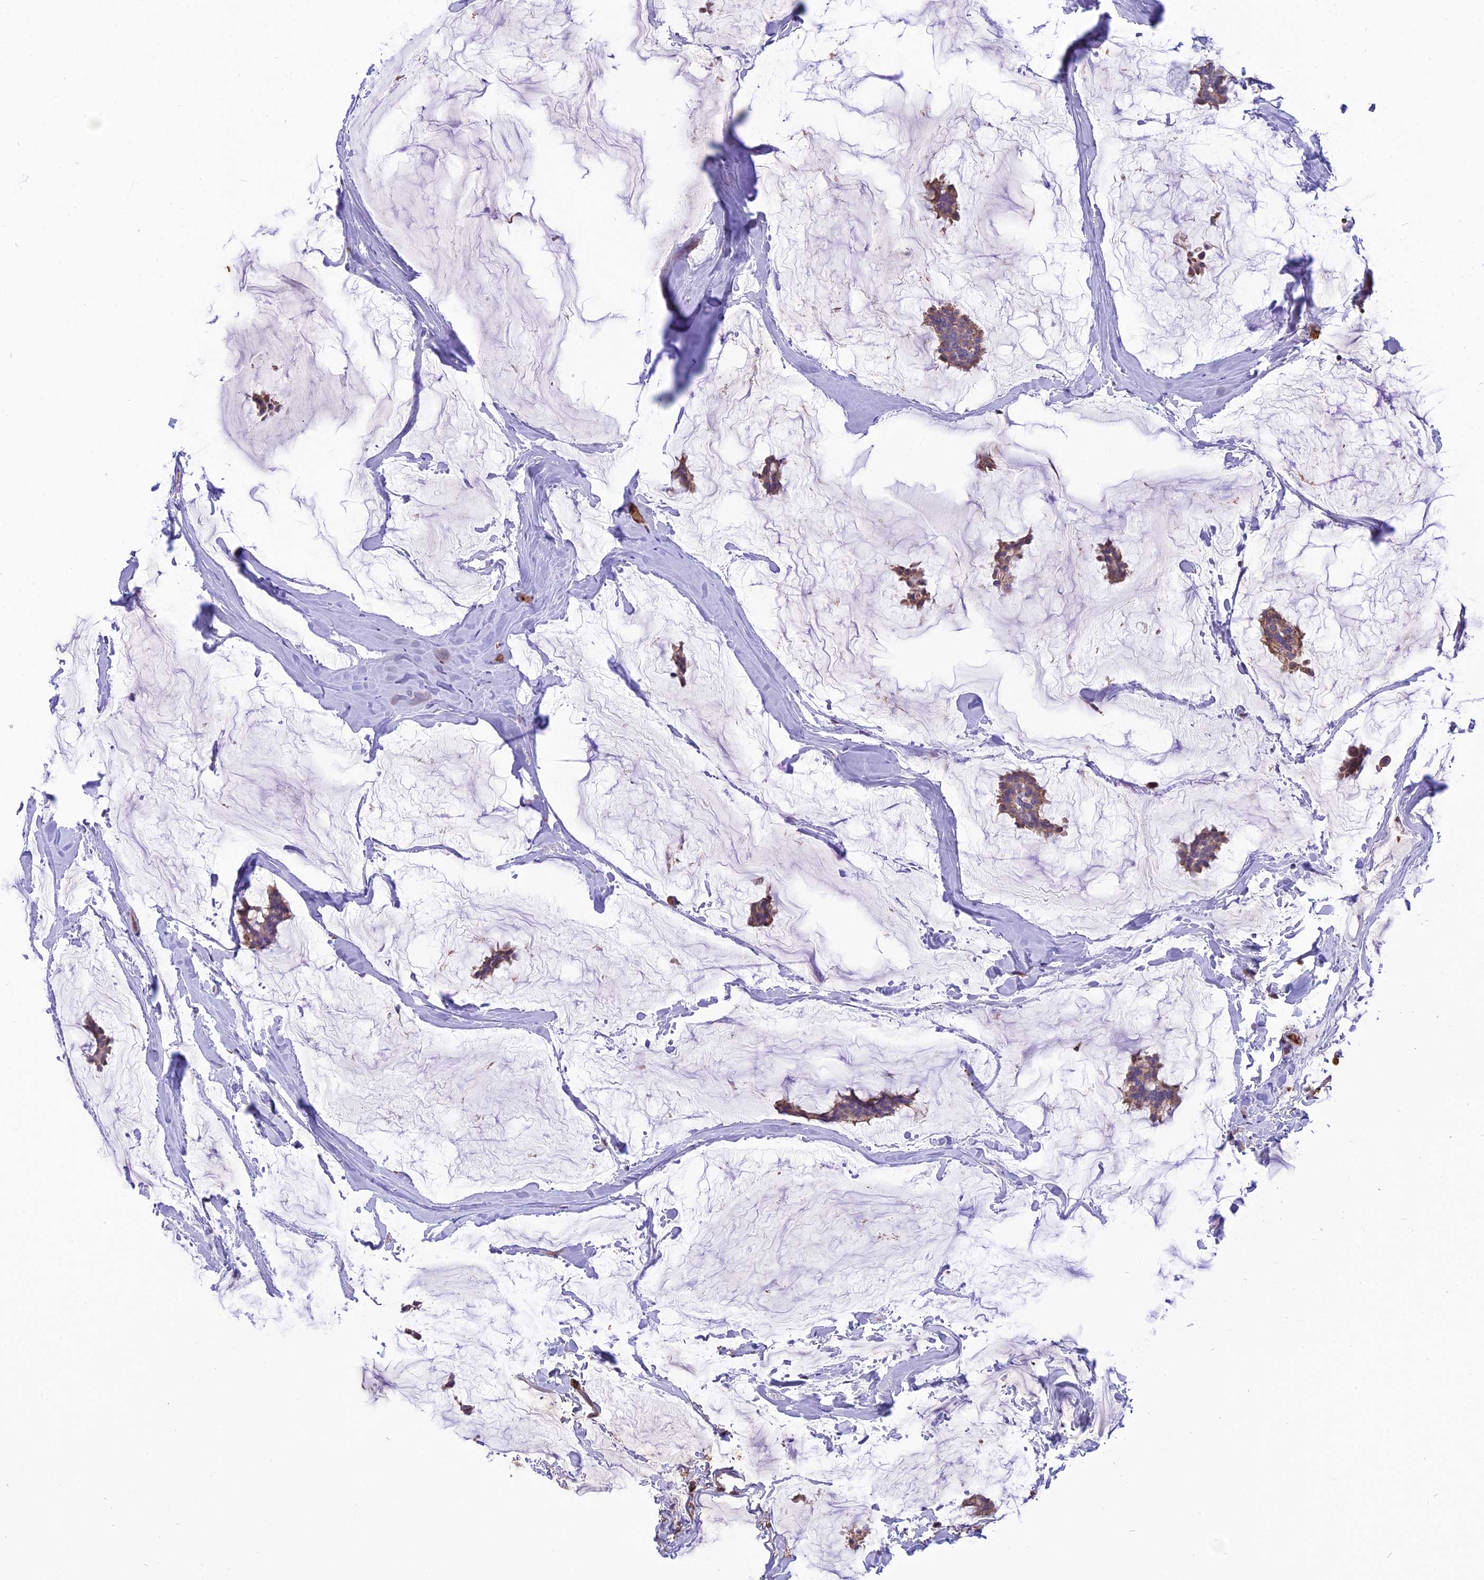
{"staining": {"intensity": "weak", "quantity": ">75%", "location": "cytoplasmic/membranous"}, "tissue": "breast cancer", "cell_type": "Tumor cells", "image_type": "cancer", "snomed": [{"axis": "morphology", "description": "Duct carcinoma"}, {"axis": "topography", "description": "Breast"}], "caption": "There is low levels of weak cytoplasmic/membranous staining in tumor cells of breast infiltrating ductal carcinoma, as demonstrated by immunohistochemical staining (brown color).", "gene": "TTC4", "patient": {"sex": "female", "age": 93}}